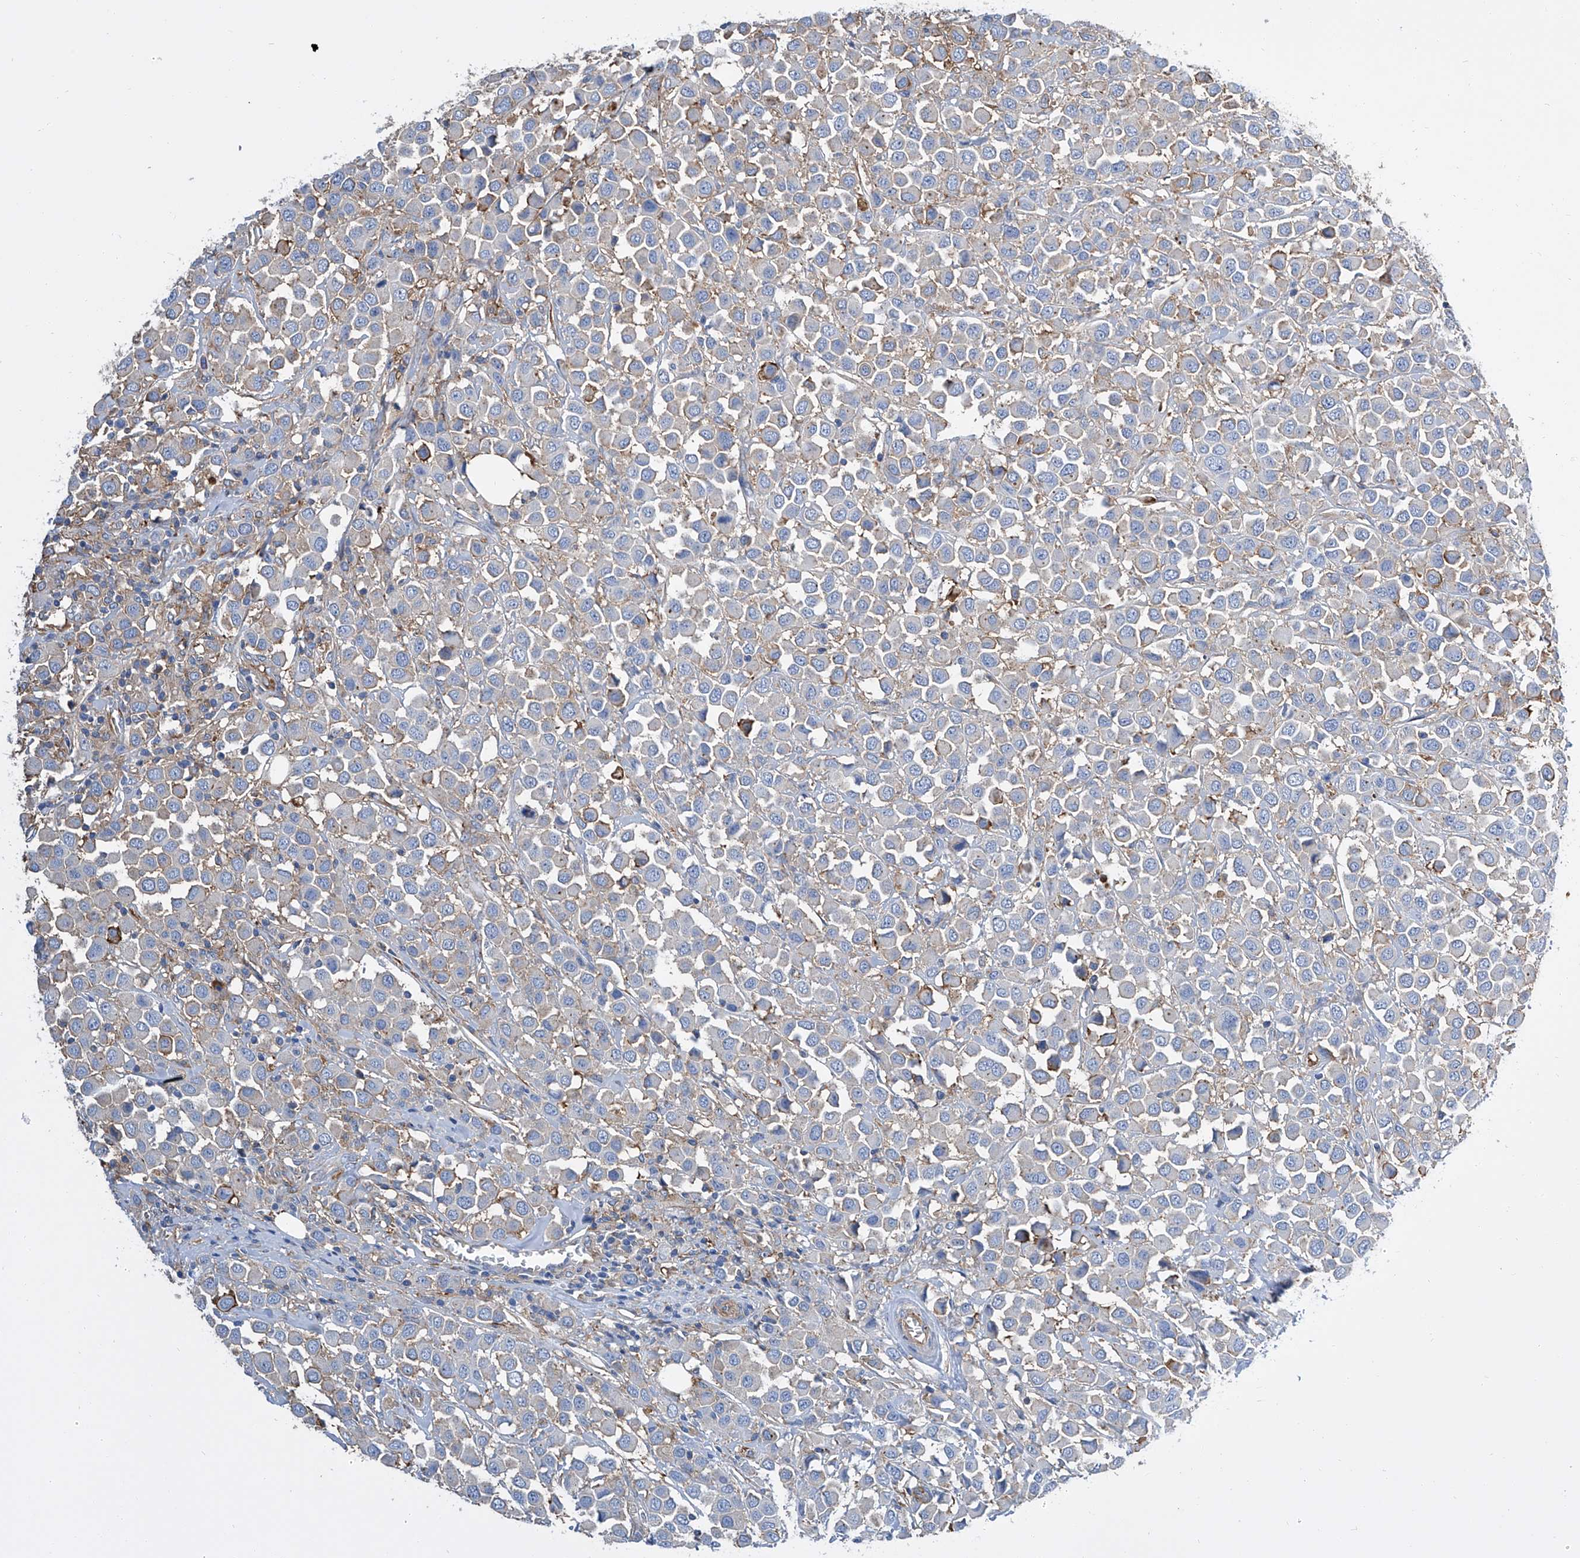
{"staining": {"intensity": "negative", "quantity": "none", "location": "none"}, "tissue": "breast cancer", "cell_type": "Tumor cells", "image_type": "cancer", "snomed": [{"axis": "morphology", "description": "Duct carcinoma"}, {"axis": "topography", "description": "Breast"}], "caption": "Immunohistochemical staining of breast invasive ductal carcinoma reveals no significant expression in tumor cells.", "gene": "GPT", "patient": {"sex": "female", "age": 61}}